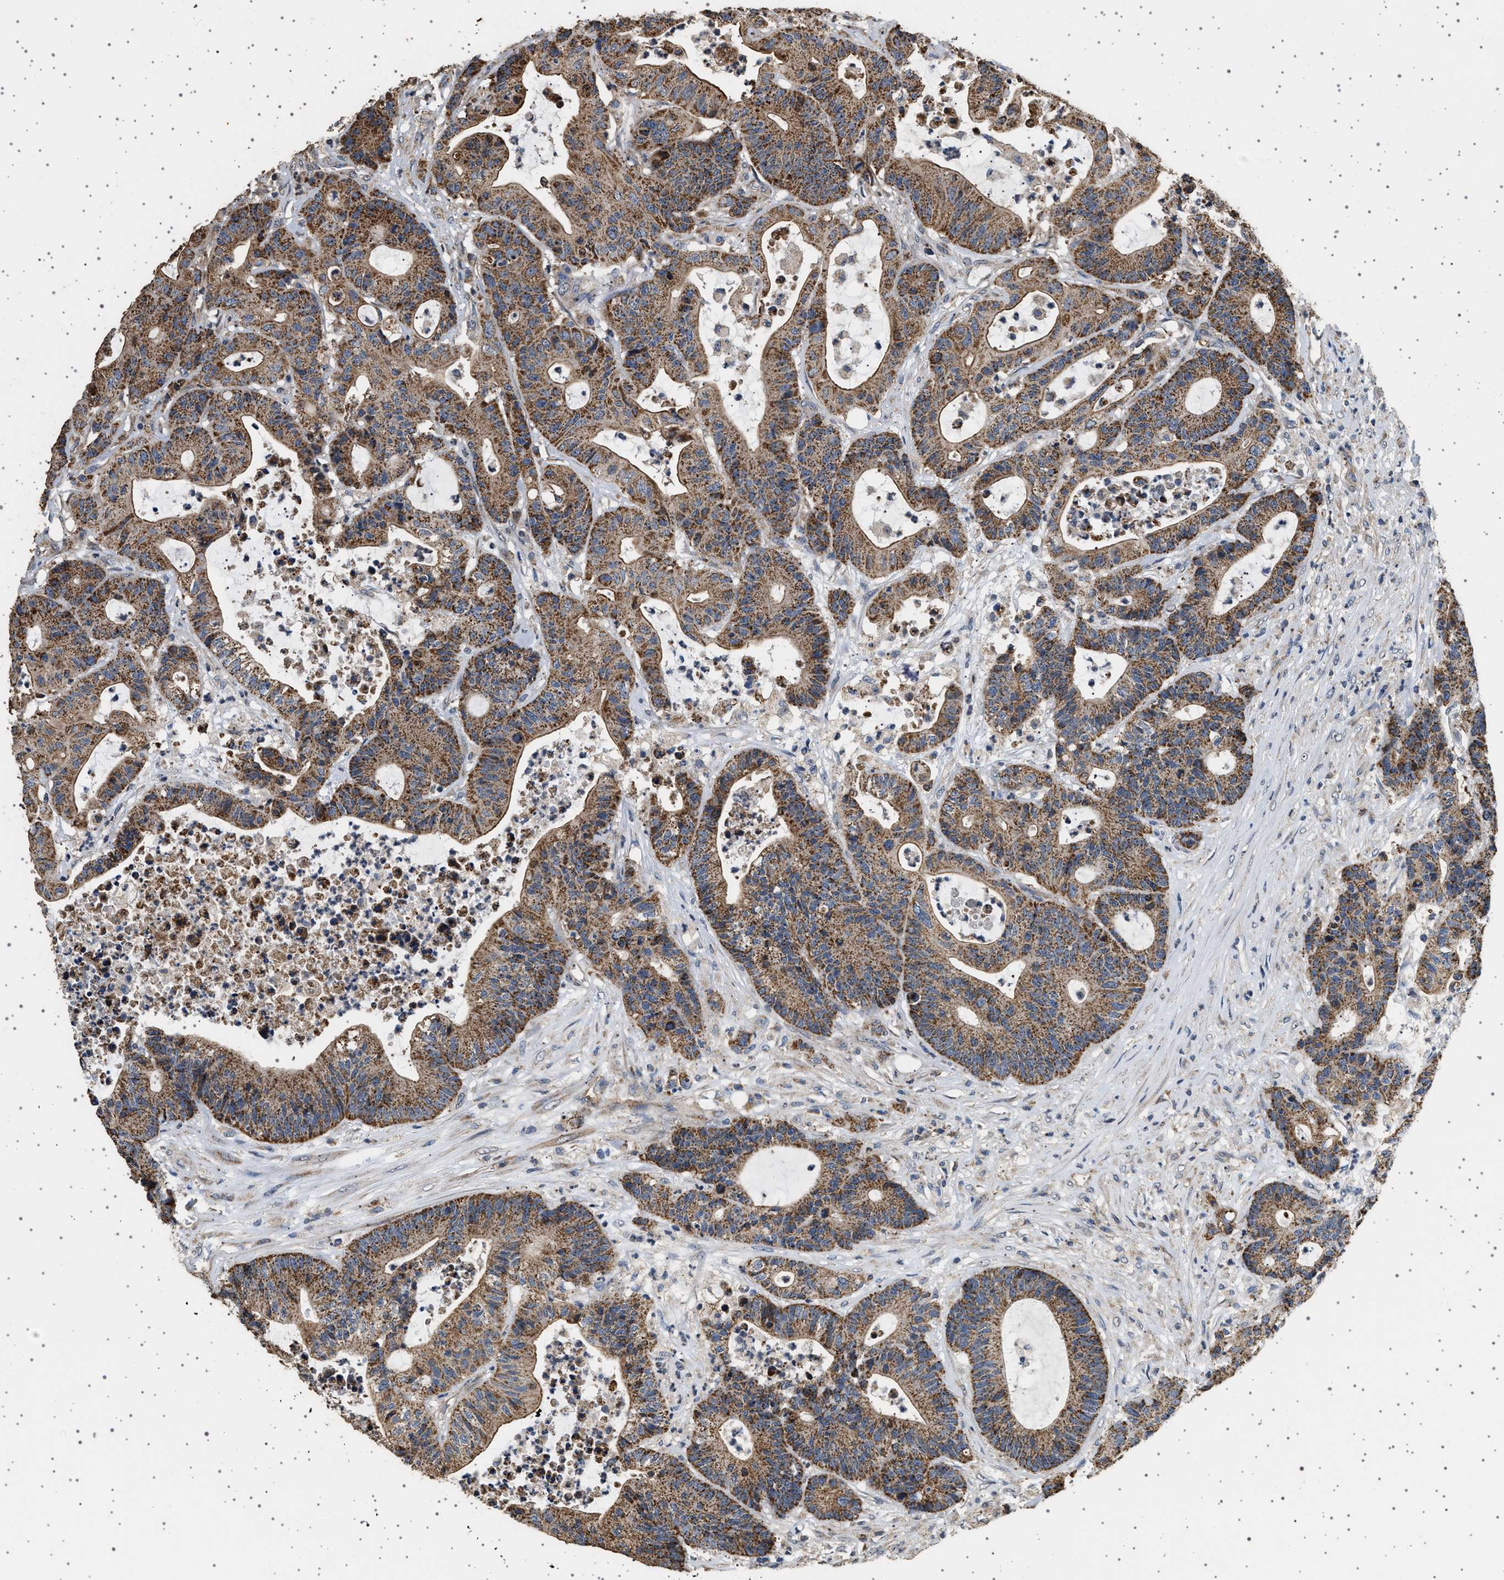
{"staining": {"intensity": "moderate", "quantity": ">75%", "location": "cytoplasmic/membranous"}, "tissue": "colorectal cancer", "cell_type": "Tumor cells", "image_type": "cancer", "snomed": [{"axis": "morphology", "description": "Adenocarcinoma, NOS"}, {"axis": "topography", "description": "Colon"}], "caption": "Human colorectal cancer (adenocarcinoma) stained for a protein (brown) demonstrates moderate cytoplasmic/membranous positive expression in about >75% of tumor cells.", "gene": "KCNA4", "patient": {"sex": "female", "age": 84}}